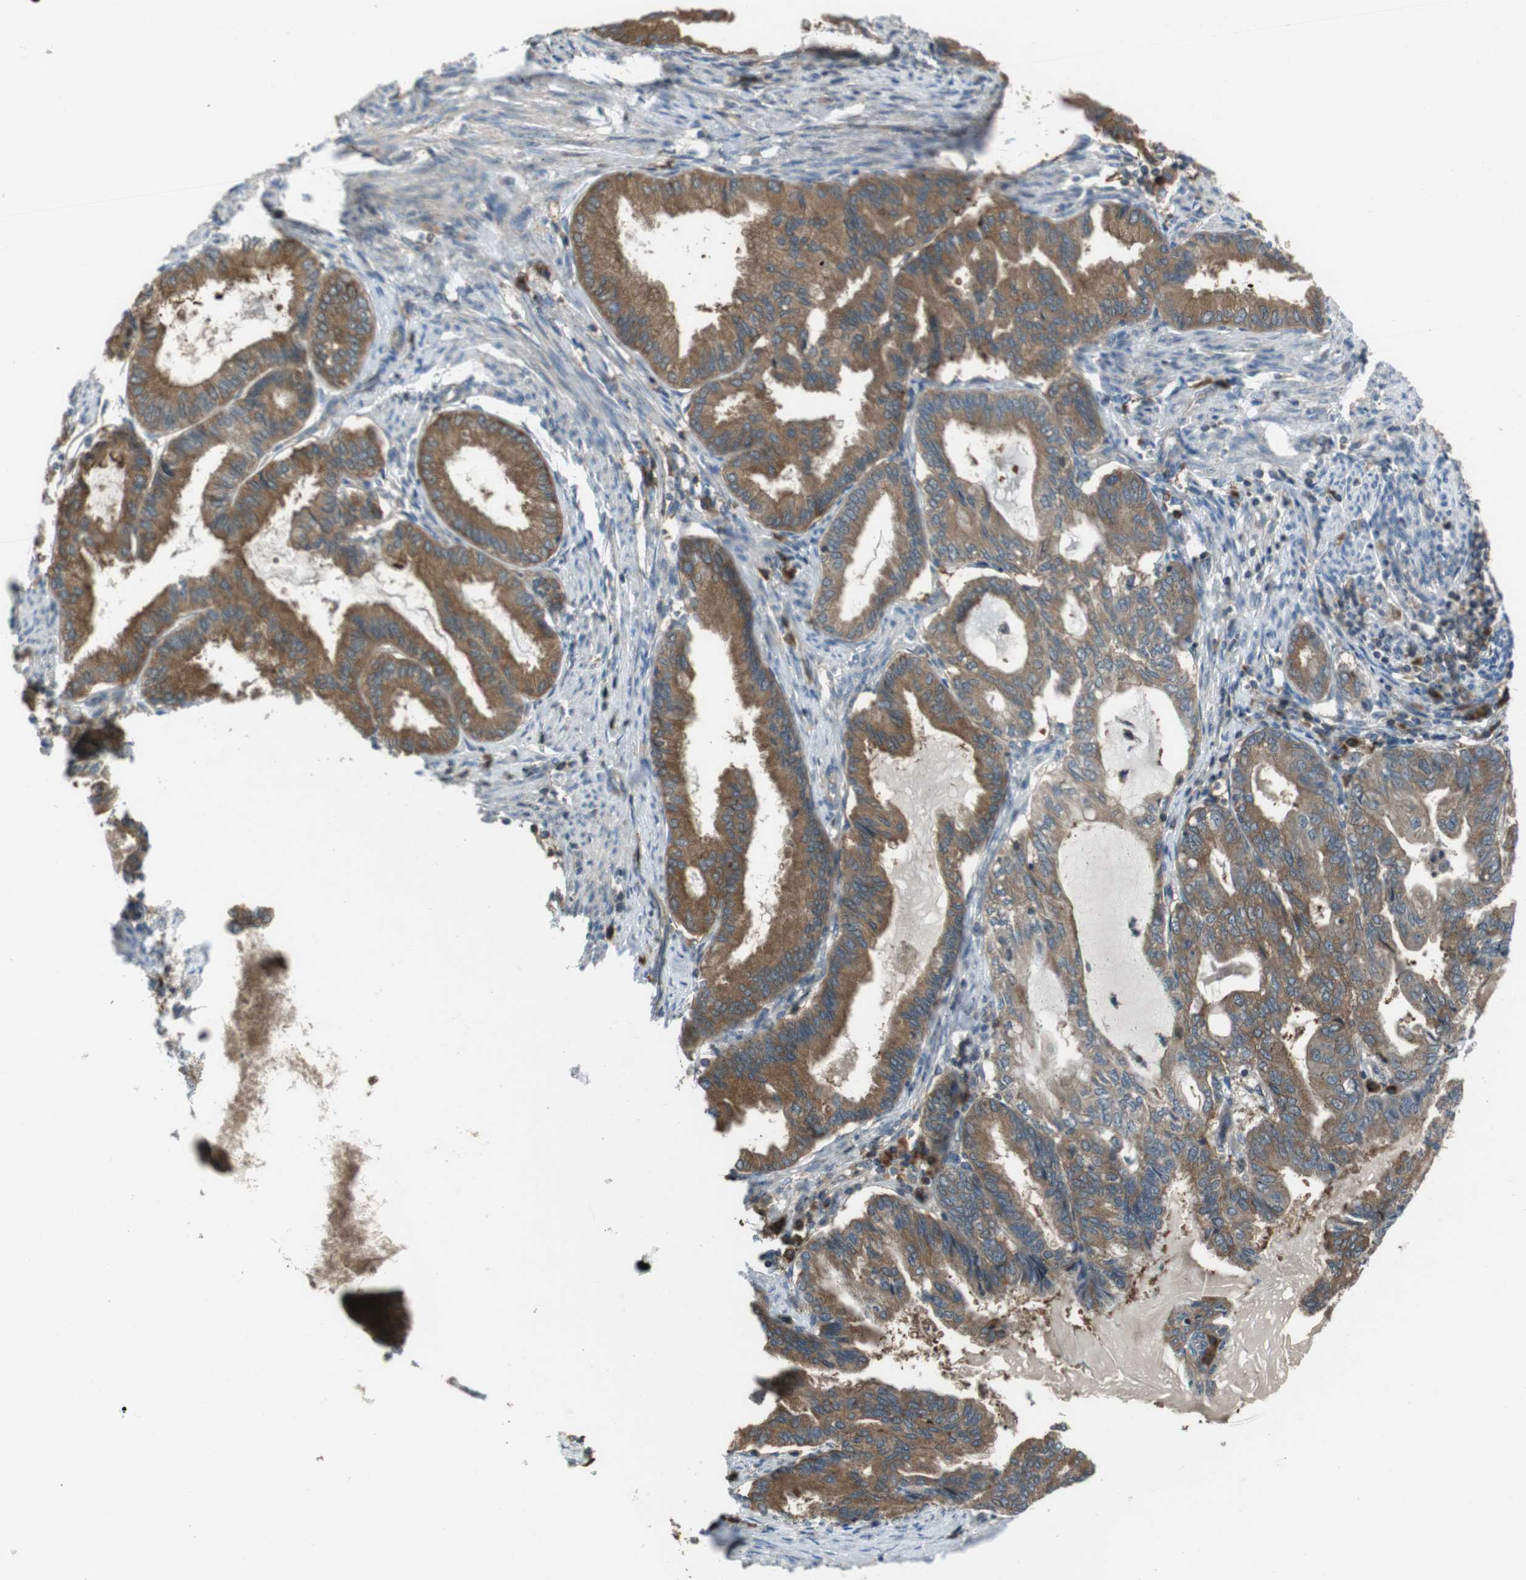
{"staining": {"intensity": "moderate", "quantity": ">75%", "location": "cytoplasmic/membranous"}, "tissue": "endometrial cancer", "cell_type": "Tumor cells", "image_type": "cancer", "snomed": [{"axis": "morphology", "description": "Adenocarcinoma, NOS"}, {"axis": "topography", "description": "Endometrium"}], "caption": "Immunohistochemistry micrograph of endometrial adenocarcinoma stained for a protein (brown), which exhibits medium levels of moderate cytoplasmic/membranous staining in about >75% of tumor cells.", "gene": "SLC22A23", "patient": {"sex": "female", "age": 86}}